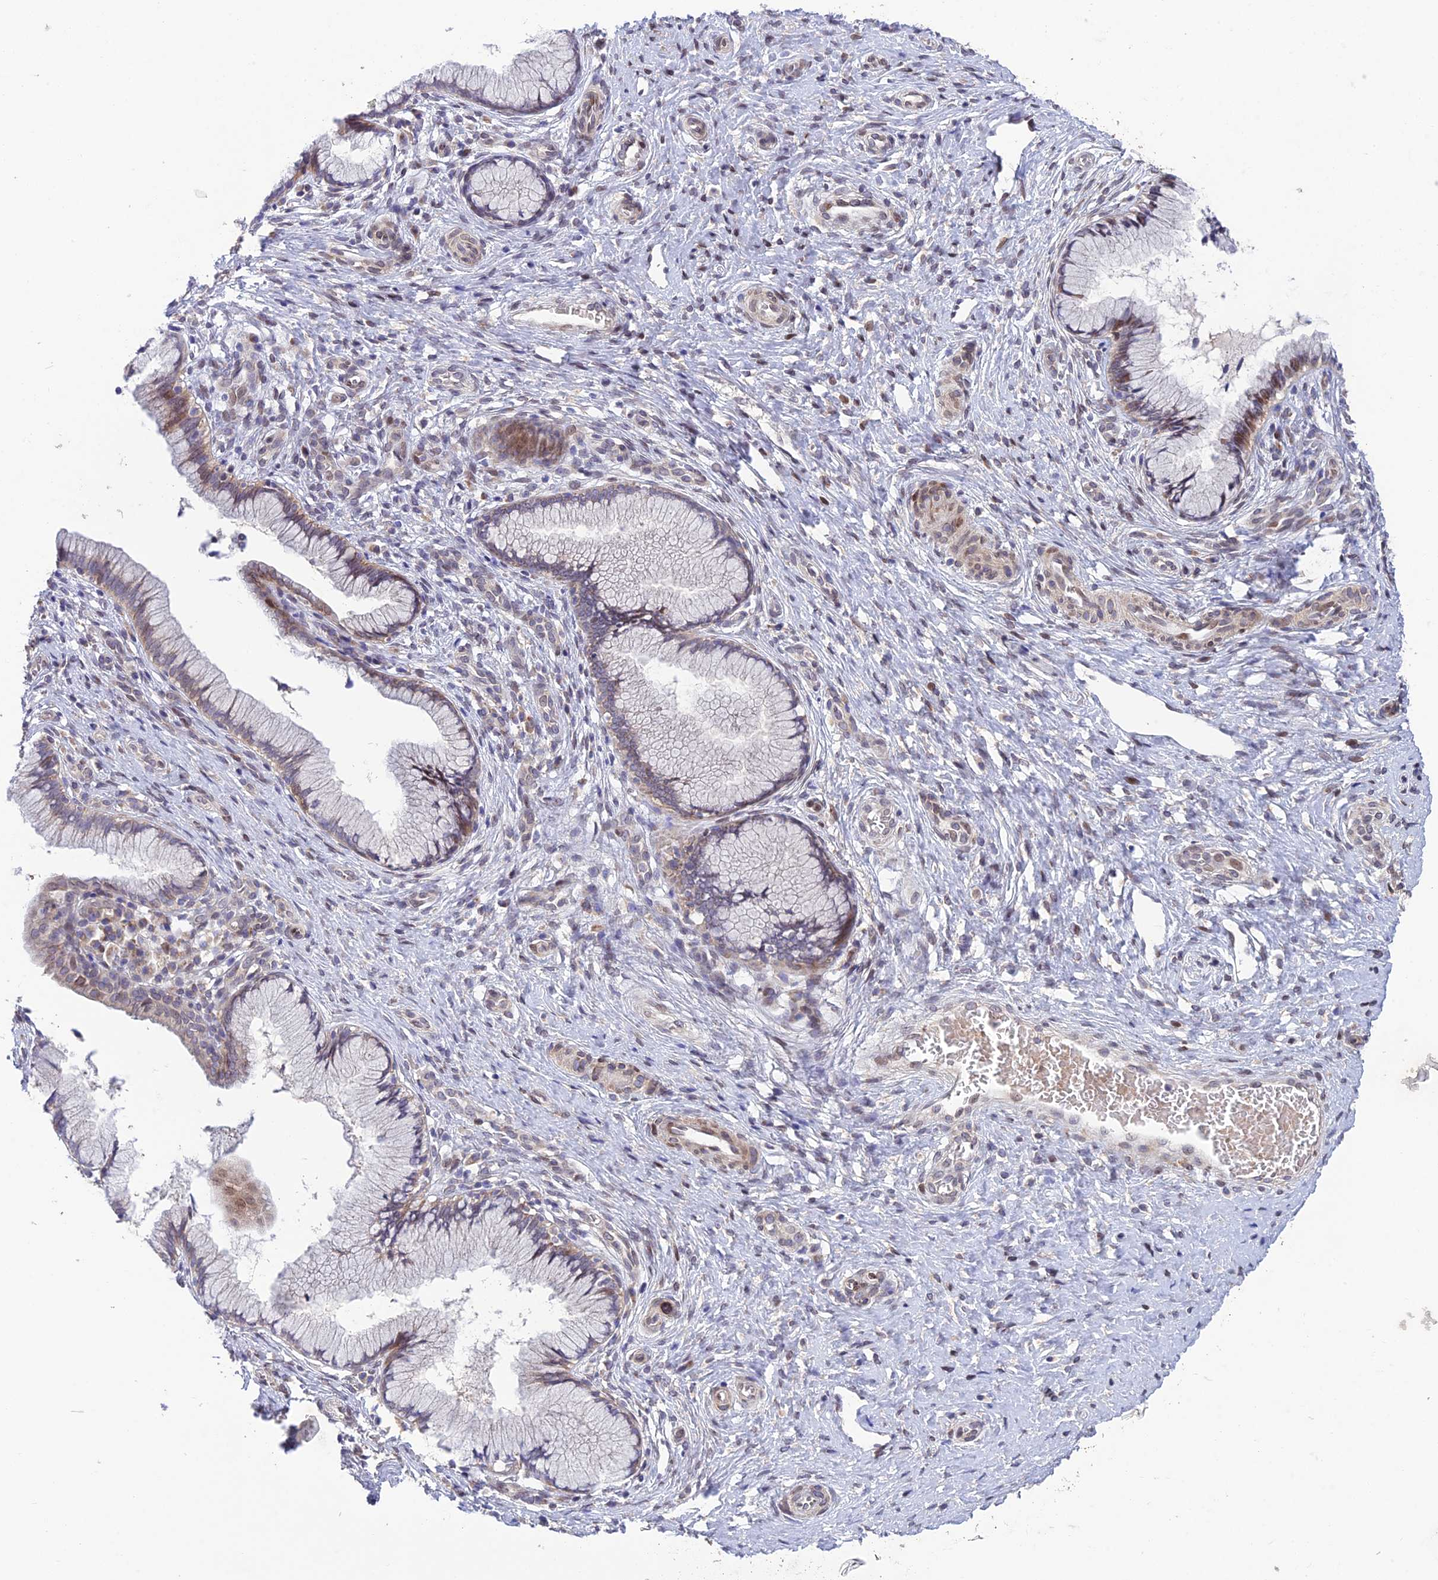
{"staining": {"intensity": "weak", "quantity": "<25%", "location": "cytoplasmic/membranous,nuclear"}, "tissue": "cervix", "cell_type": "Glandular cells", "image_type": "normal", "snomed": [{"axis": "morphology", "description": "Normal tissue, NOS"}, {"axis": "topography", "description": "Cervix"}], "caption": "Cervix was stained to show a protein in brown. There is no significant positivity in glandular cells. Brightfield microscopy of IHC stained with DAB (3,3'-diaminobenzidine) (brown) and hematoxylin (blue), captured at high magnification.", "gene": "MGAT2", "patient": {"sex": "female", "age": 36}}